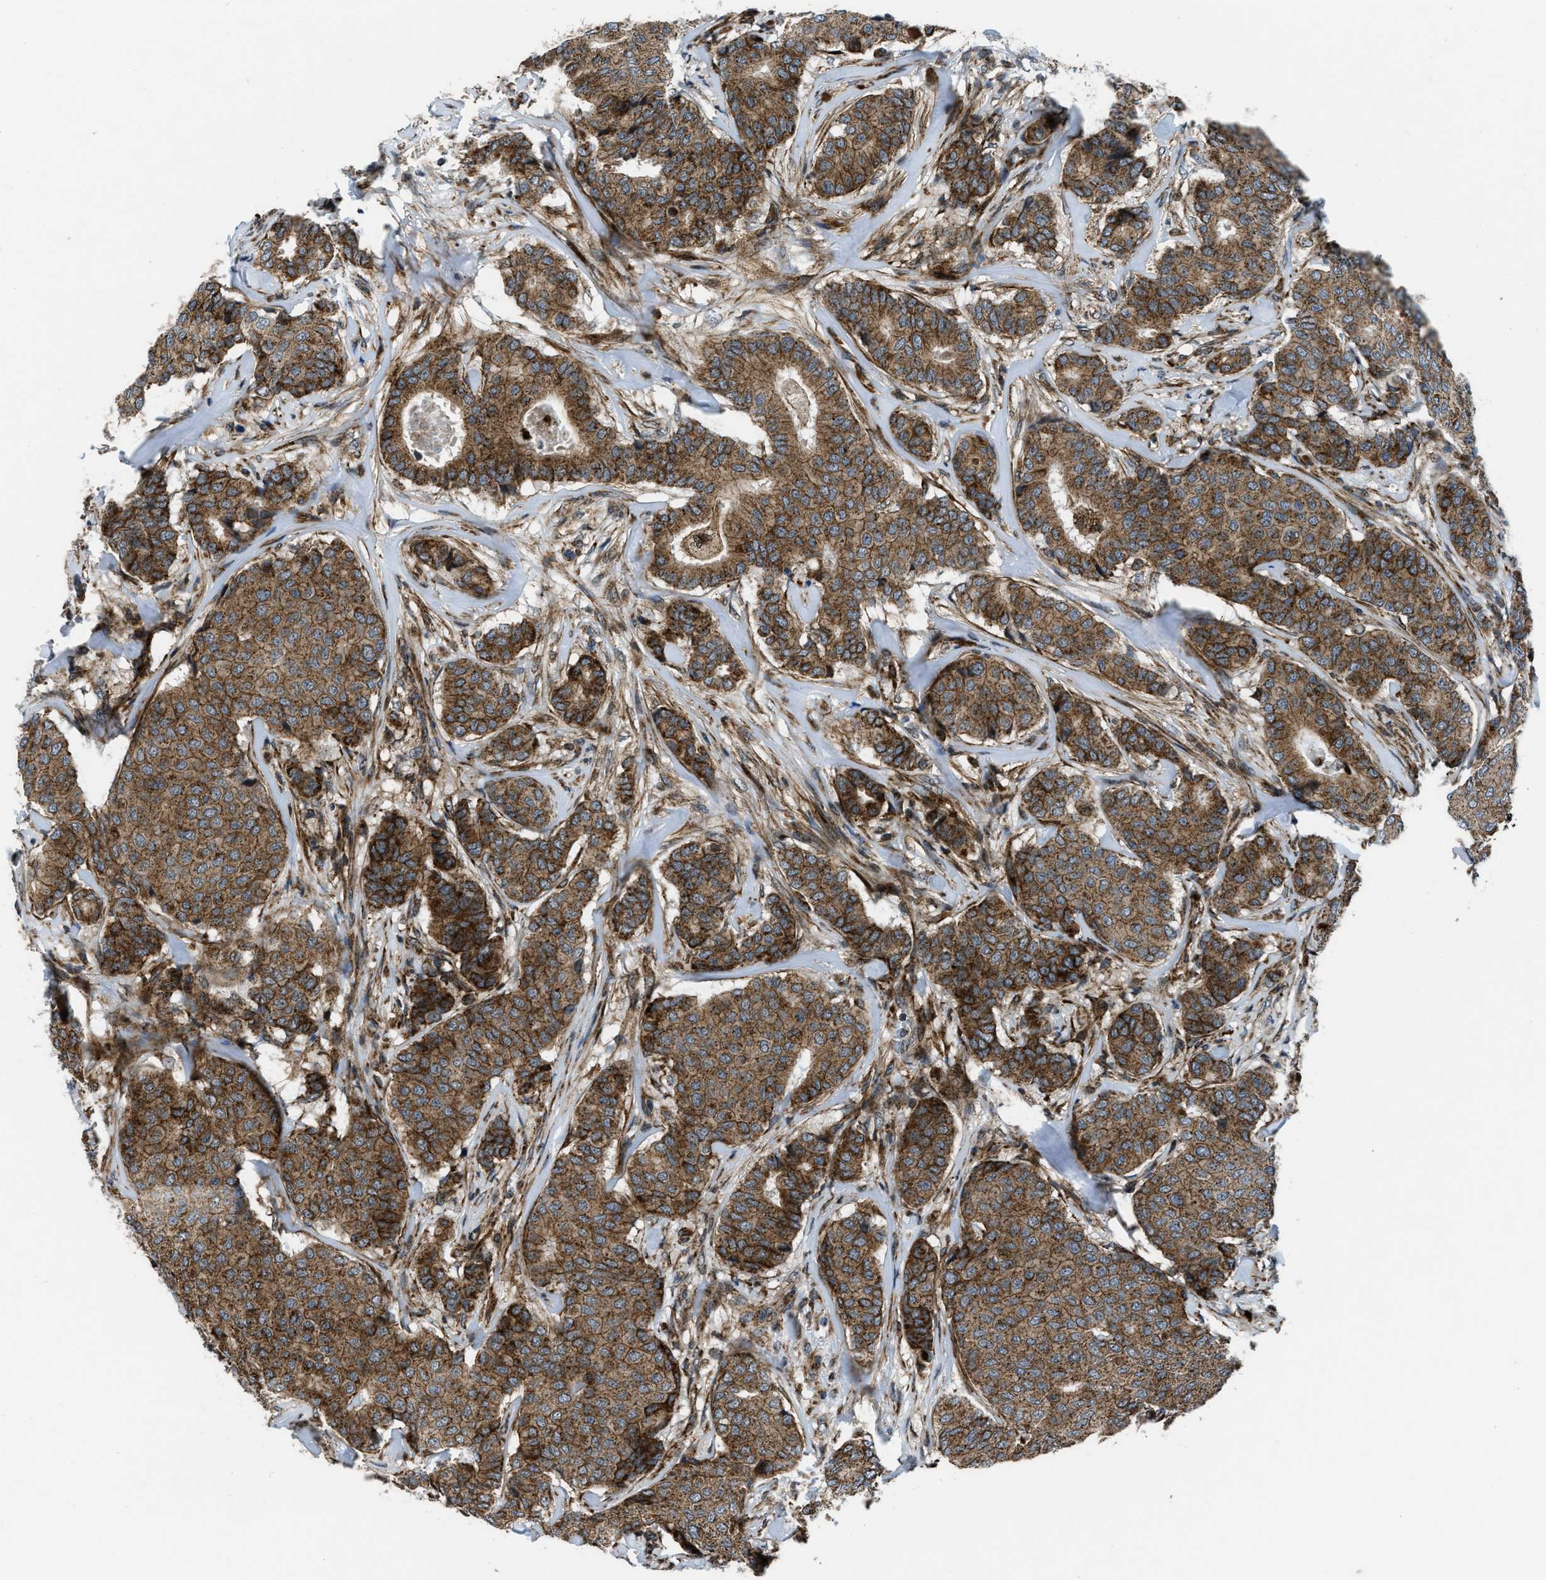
{"staining": {"intensity": "strong", "quantity": ">75%", "location": "cytoplasmic/membranous"}, "tissue": "breast cancer", "cell_type": "Tumor cells", "image_type": "cancer", "snomed": [{"axis": "morphology", "description": "Duct carcinoma"}, {"axis": "topography", "description": "Breast"}], "caption": "IHC micrograph of breast cancer (infiltrating ductal carcinoma) stained for a protein (brown), which shows high levels of strong cytoplasmic/membranous staining in approximately >75% of tumor cells.", "gene": "GSDME", "patient": {"sex": "female", "age": 75}}